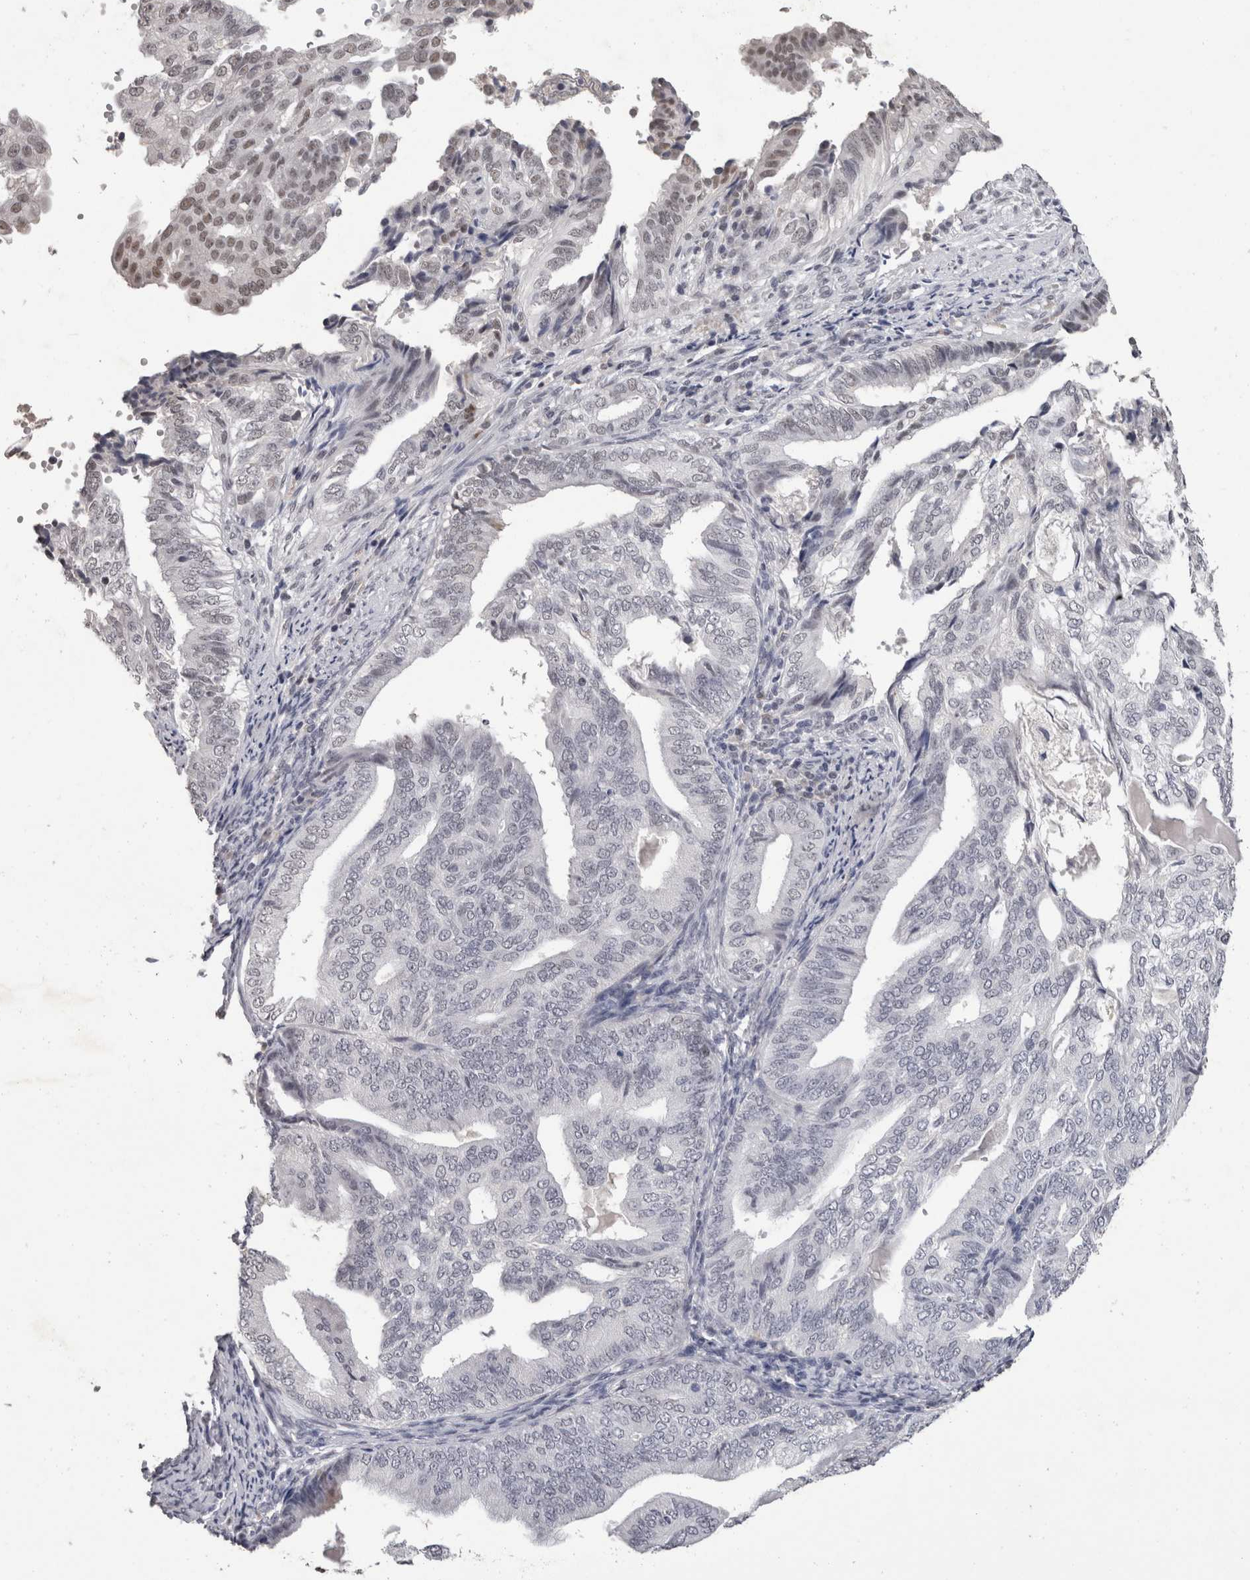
{"staining": {"intensity": "weak", "quantity": "<25%", "location": "nuclear"}, "tissue": "endometrial cancer", "cell_type": "Tumor cells", "image_type": "cancer", "snomed": [{"axis": "morphology", "description": "Adenocarcinoma, NOS"}, {"axis": "topography", "description": "Endometrium"}], "caption": "The image exhibits no staining of tumor cells in adenocarcinoma (endometrial). (DAB immunohistochemistry with hematoxylin counter stain).", "gene": "DDX17", "patient": {"sex": "female", "age": 58}}